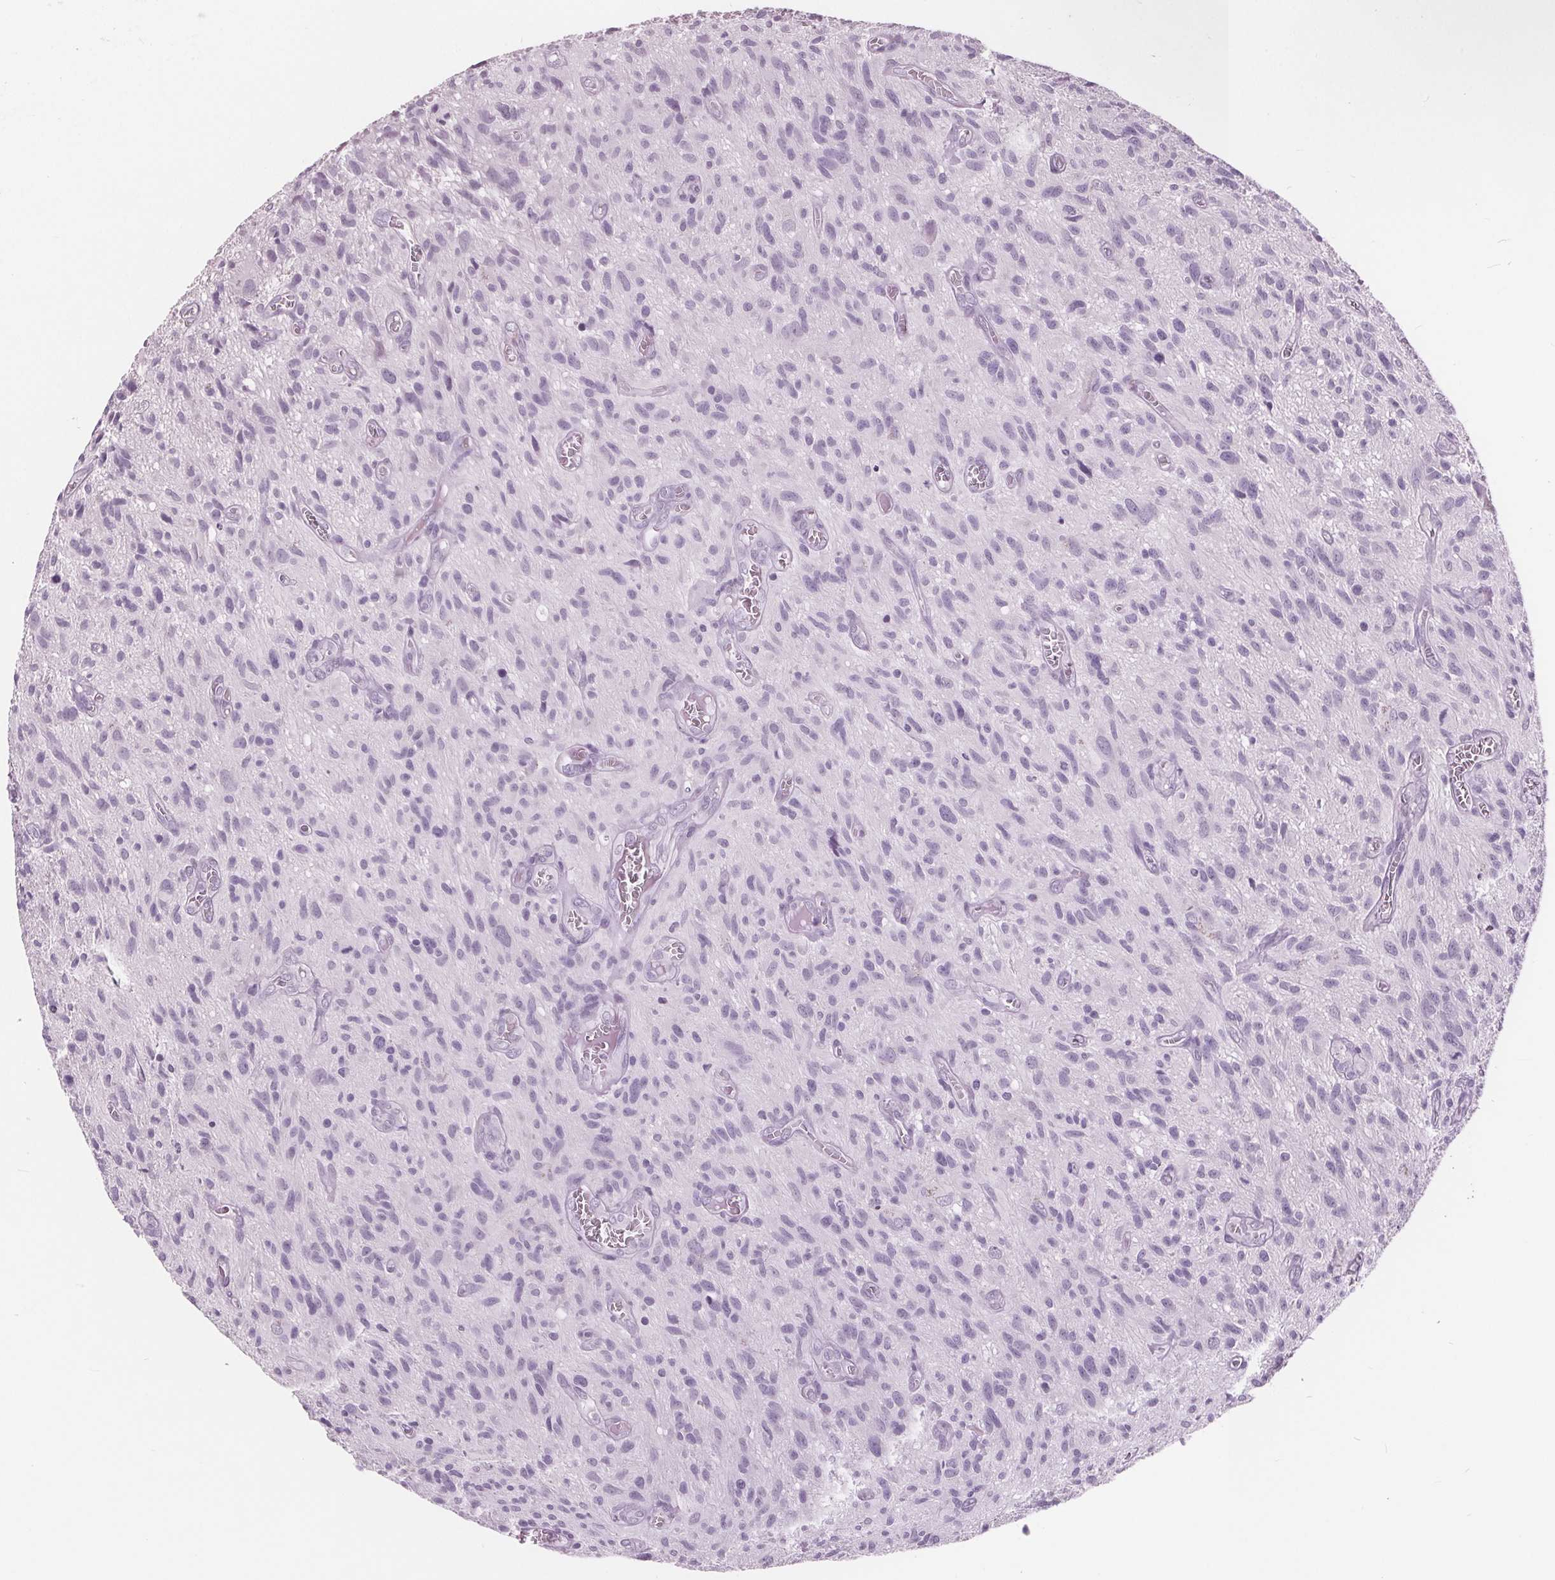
{"staining": {"intensity": "negative", "quantity": "none", "location": "none"}, "tissue": "glioma", "cell_type": "Tumor cells", "image_type": "cancer", "snomed": [{"axis": "morphology", "description": "Glioma, malignant, High grade"}, {"axis": "topography", "description": "Brain"}], "caption": "The micrograph exhibits no staining of tumor cells in malignant glioma (high-grade). (DAB (3,3'-diaminobenzidine) immunohistochemistry visualized using brightfield microscopy, high magnification).", "gene": "AMBP", "patient": {"sex": "male", "age": 75}}